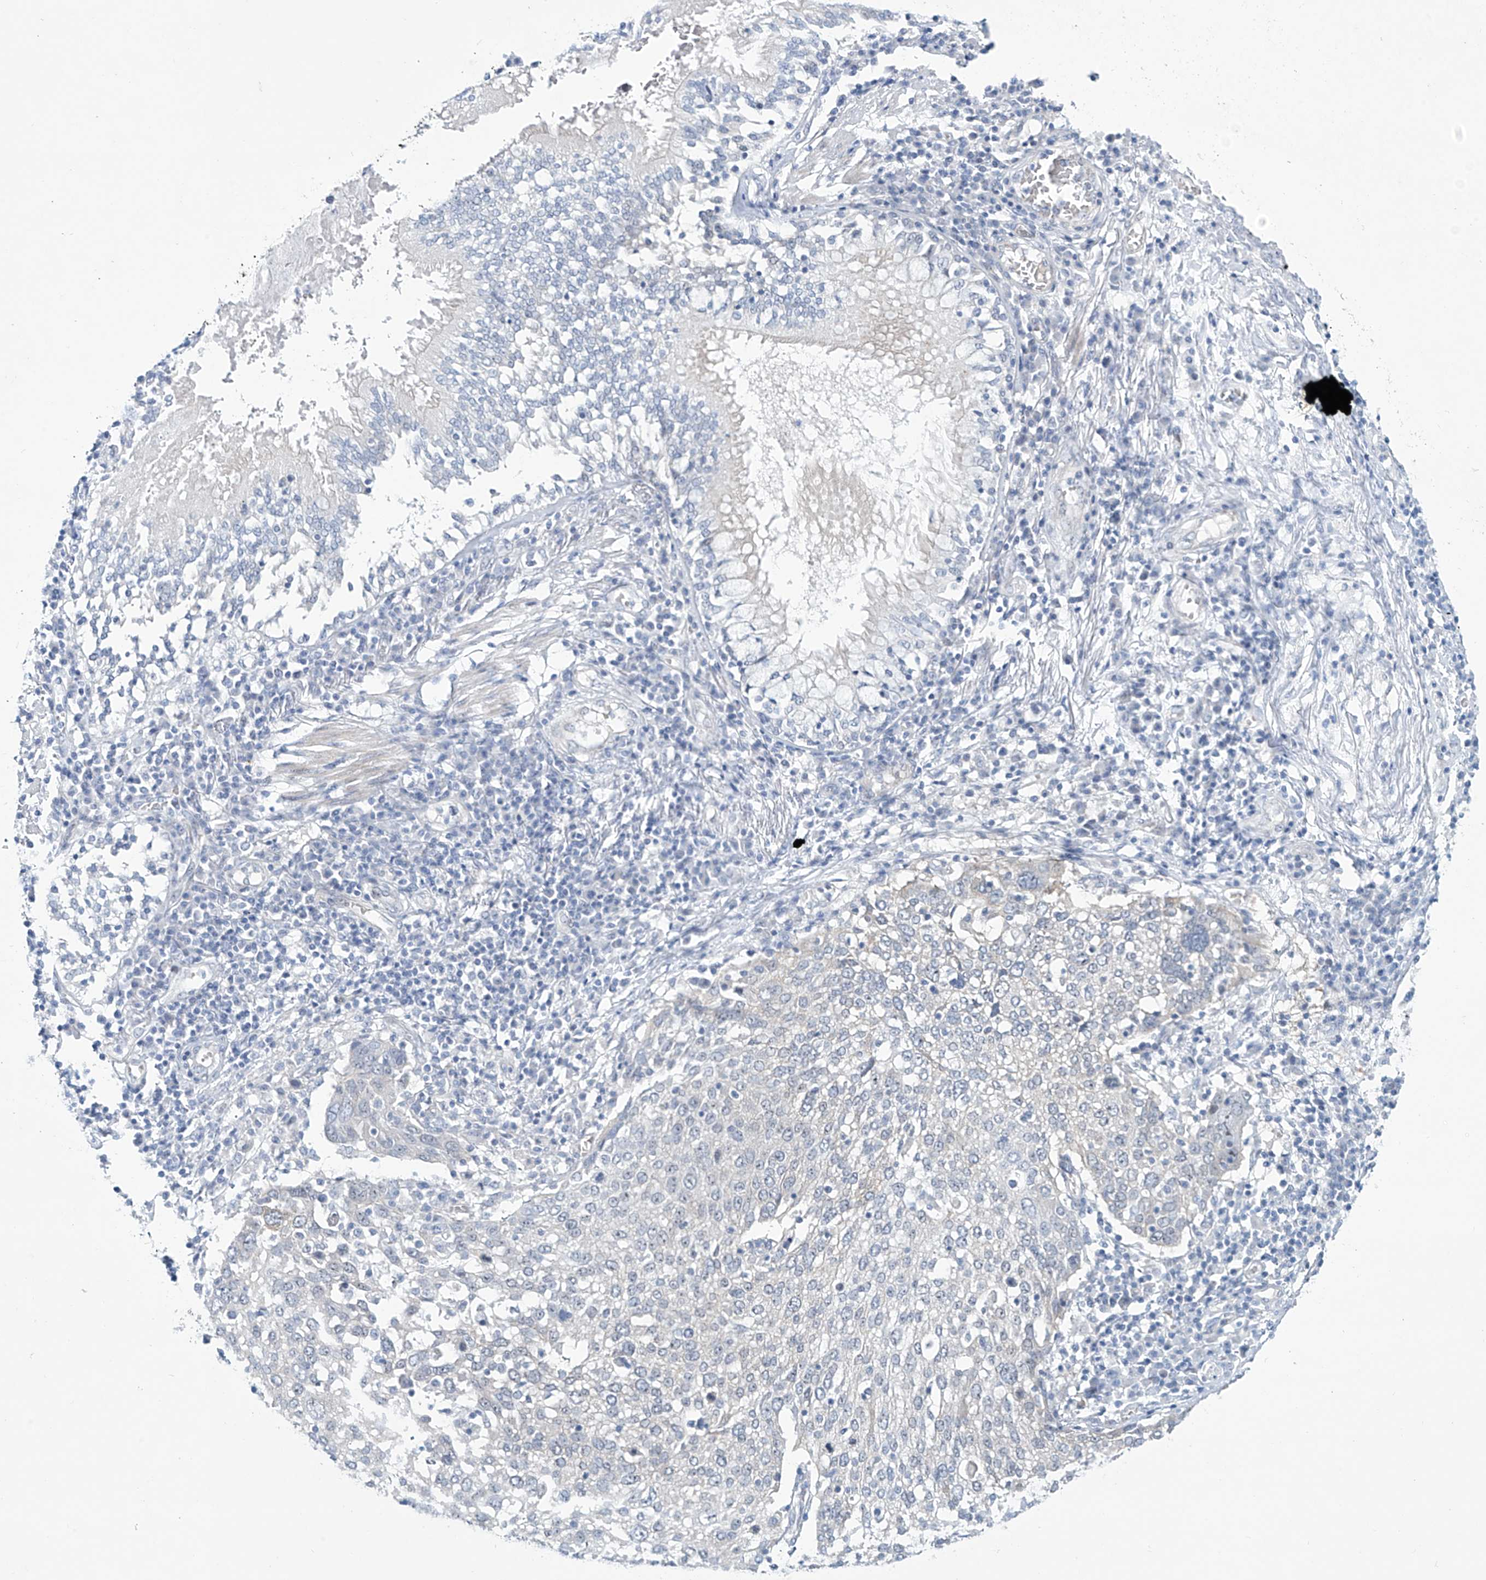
{"staining": {"intensity": "negative", "quantity": "none", "location": "none"}, "tissue": "lung cancer", "cell_type": "Tumor cells", "image_type": "cancer", "snomed": [{"axis": "morphology", "description": "Squamous cell carcinoma, NOS"}, {"axis": "topography", "description": "Lung"}], "caption": "There is no significant staining in tumor cells of lung cancer.", "gene": "TRIM60", "patient": {"sex": "male", "age": 65}}